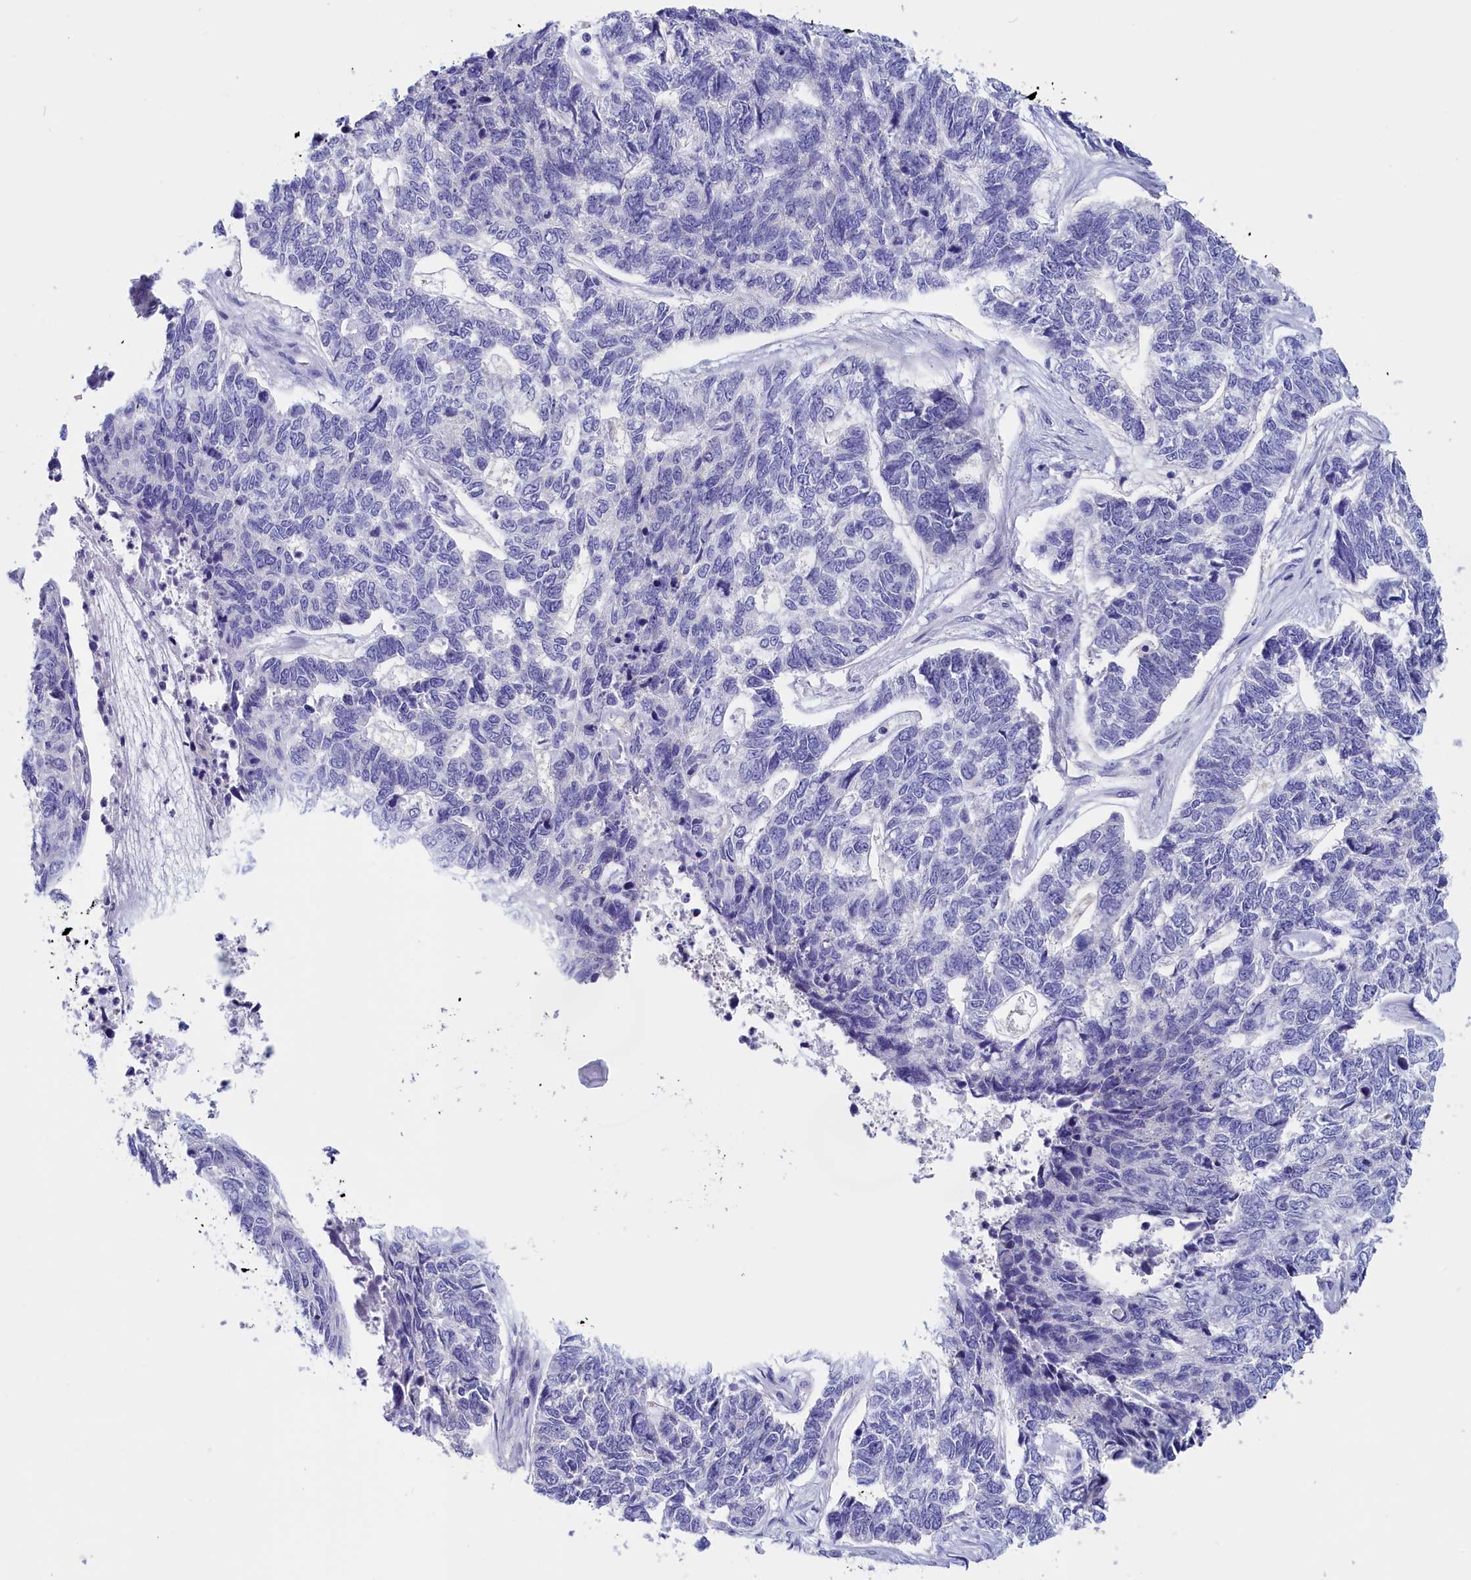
{"staining": {"intensity": "negative", "quantity": "none", "location": "none"}, "tissue": "skin cancer", "cell_type": "Tumor cells", "image_type": "cancer", "snomed": [{"axis": "morphology", "description": "Basal cell carcinoma"}, {"axis": "topography", "description": "Skin"}], "caption": "Immunohistochemistry (IHC) of human skin basal cell carcinoma reveals no positivity in tumor cells.", "gene": "ANKRD2", "patient": {"sex": "female", "age": 65}}